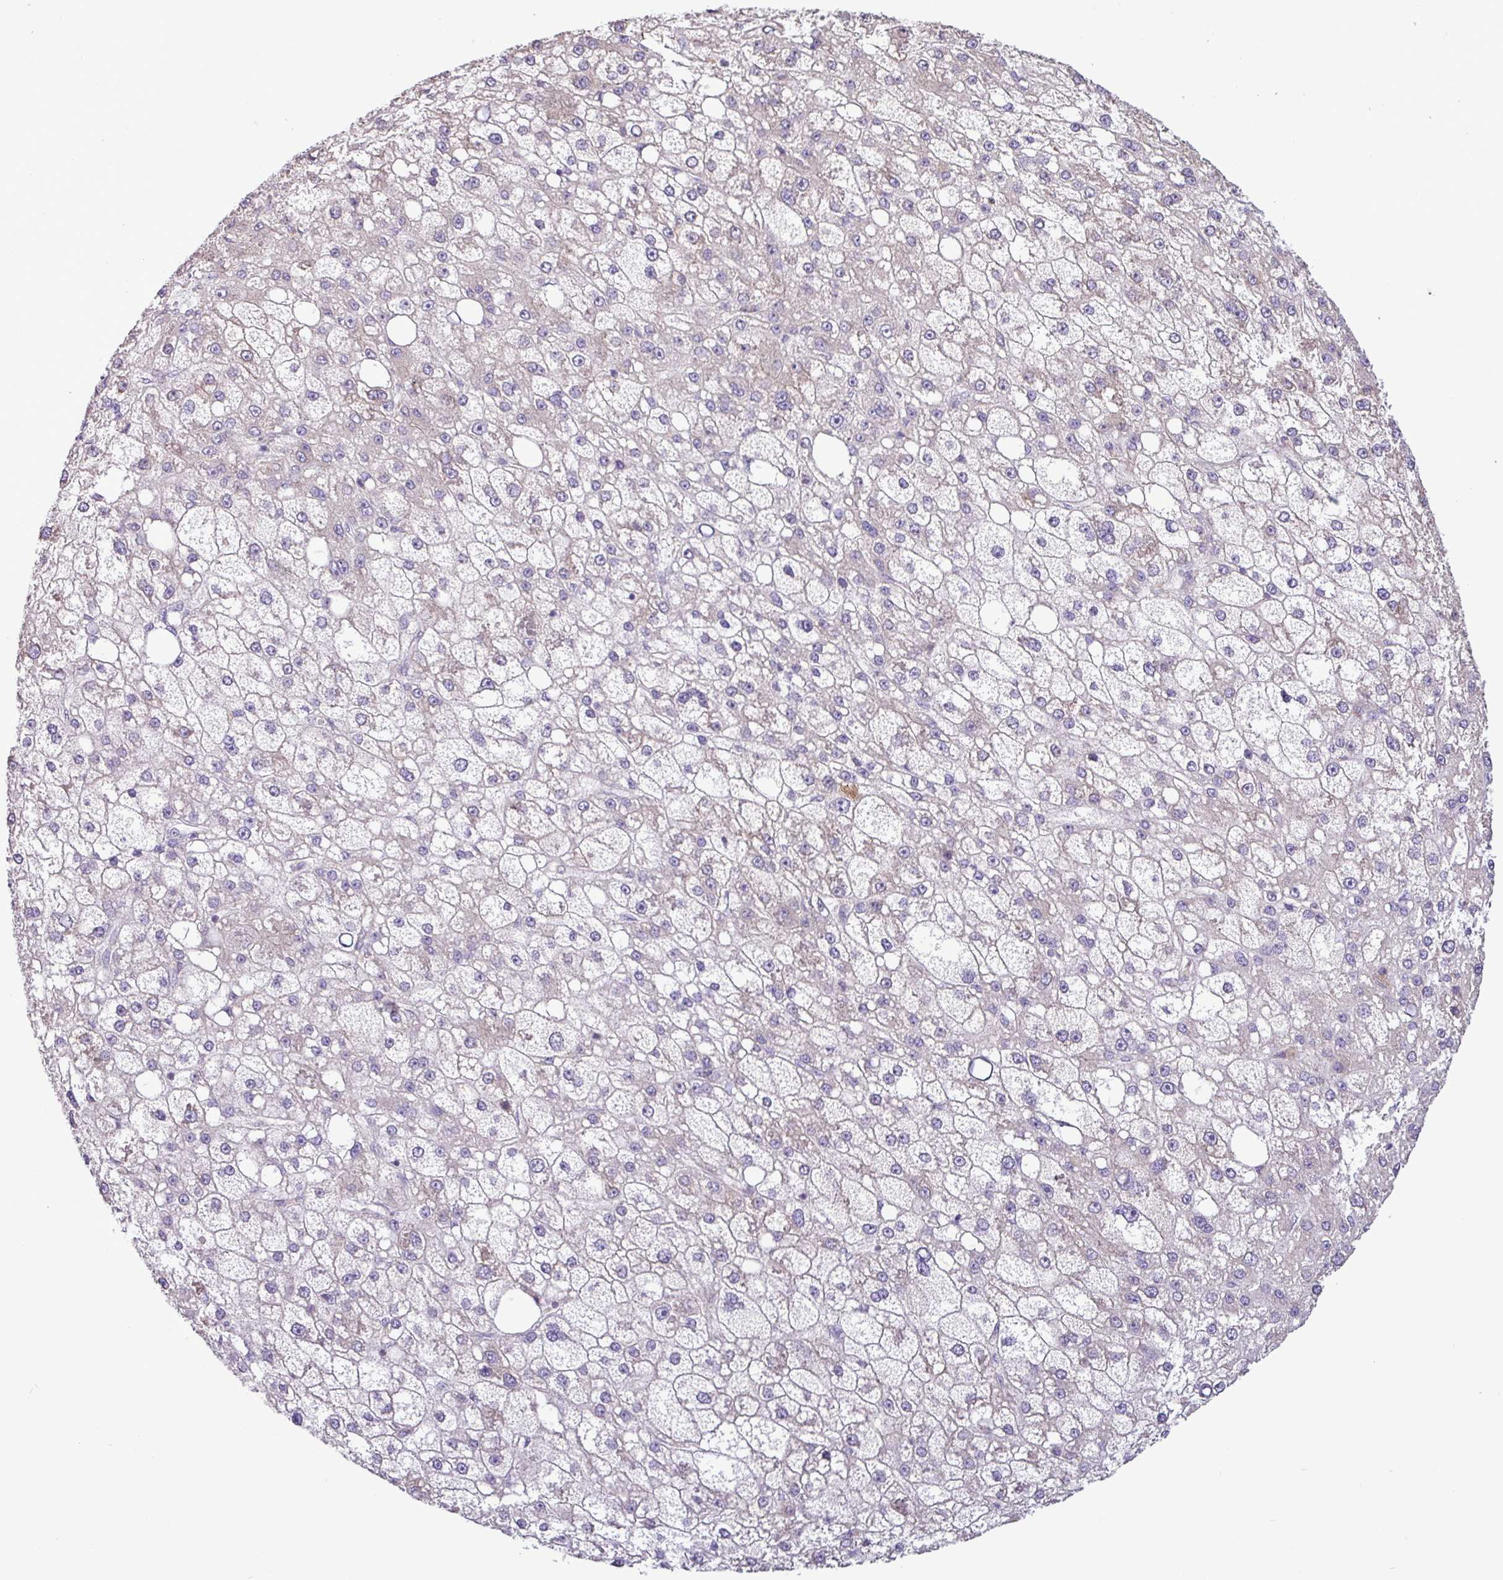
{"staining": {"intensity": "negative", "quantity": "none", "location": "none"}, "tissue": "liver cancer", "cell_type": "Tumor cells", "image_type": "cancer", "snomed": [{"axis": "morphology", "description": "Carcinoma, Hepatocellular, NOS"}, {"axis": "topography", "description": "Liver"}], "caption": "Histopathology image shows no protein staining in tumor cells of hepatocellular carcinoma (liver) tissue.", "gene": "MEGF6", "patient": {"sex": "male", "age": 67}}